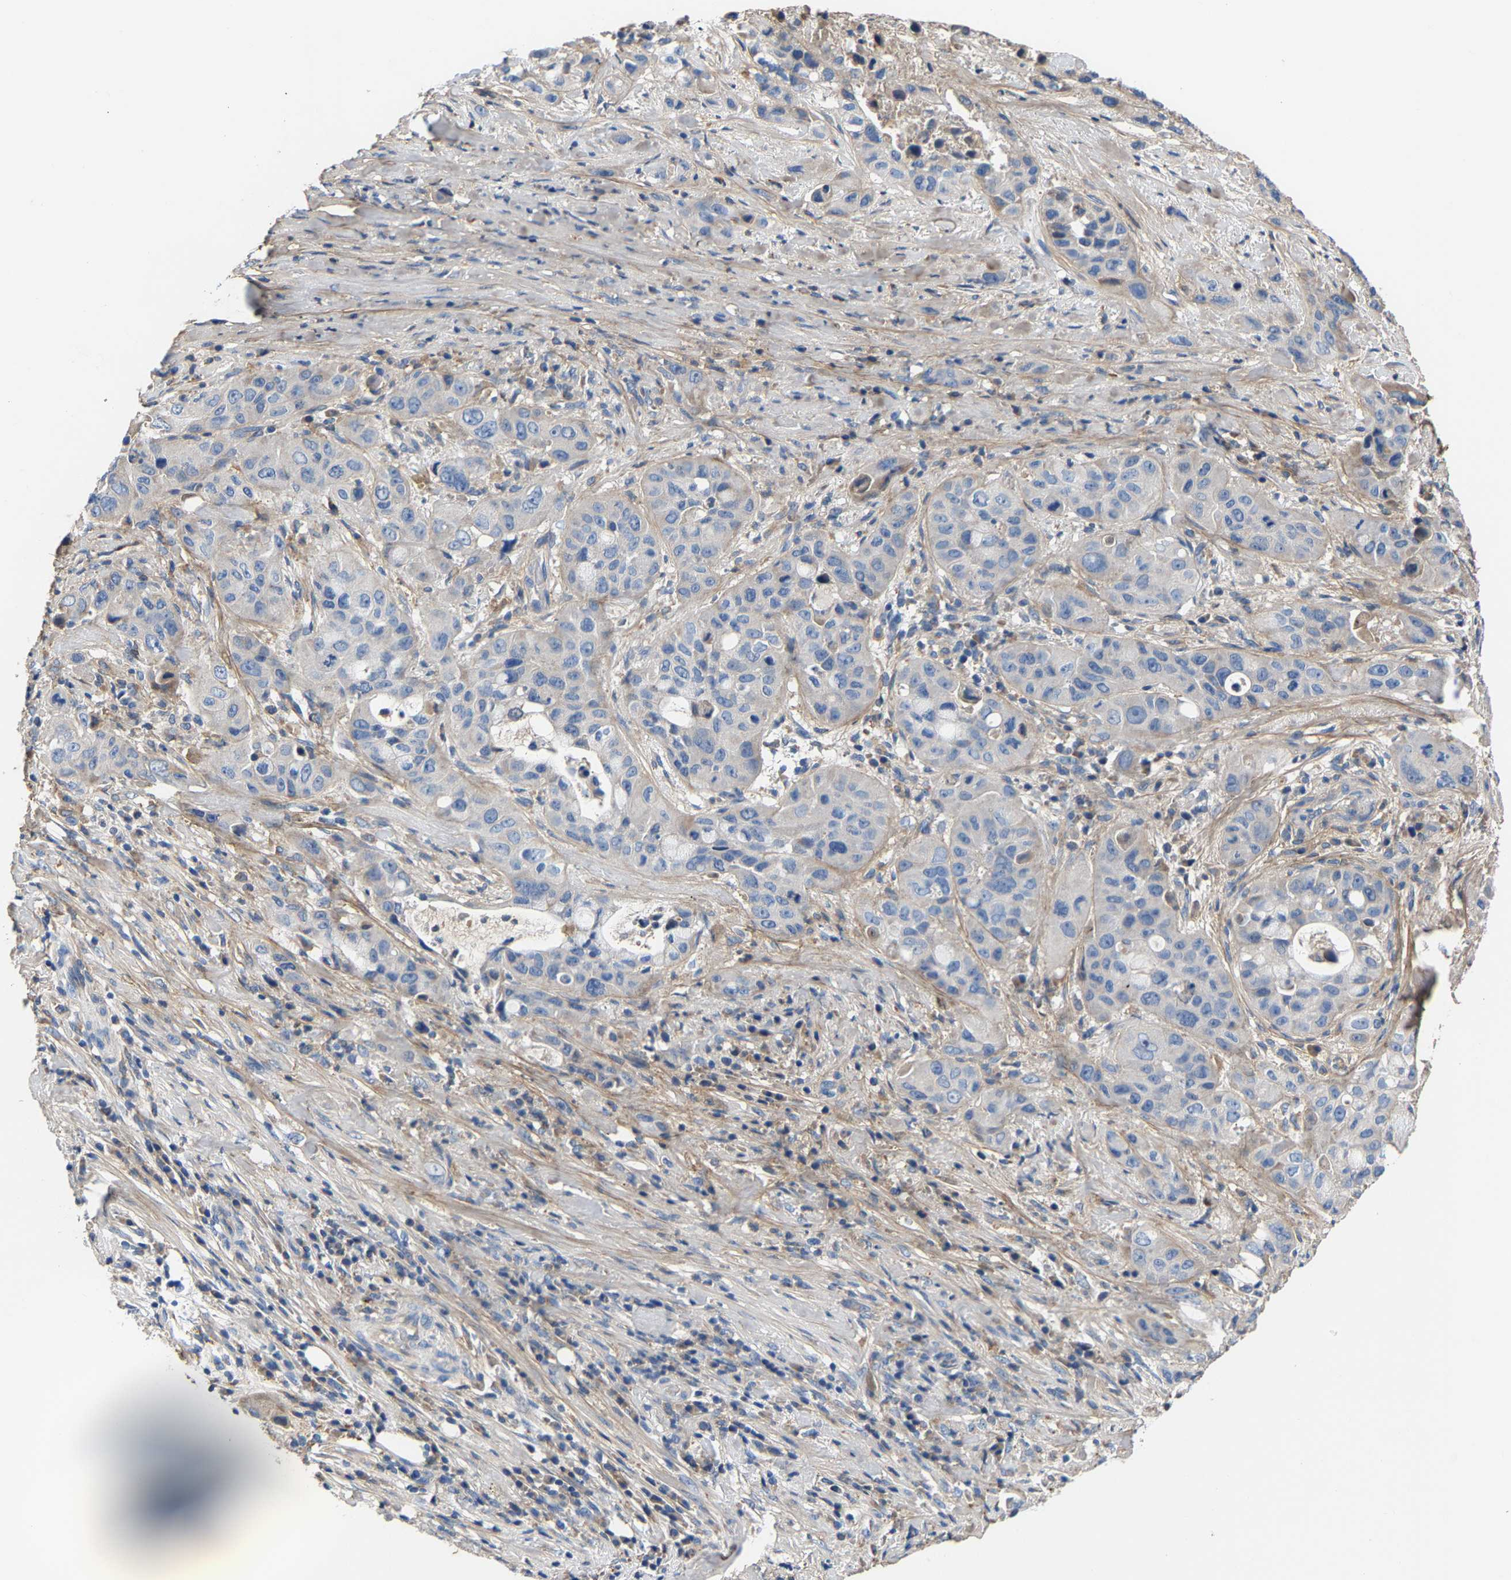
{"staining": {"intensity": "negative", "quantity": "none", "location": "none"}, "tissue": "pancreatic cancer", "cell_type": "Tumor cells", "image_type": "cancer", "snomed": [{"axis": "morphology", "description": "Adenocarcinoma, NOS"}, {"axis": "topography", "description": "Pancreas"}], "caption": "The IHC micrograph has no significant expression in tumor cells of pancreatic adenocarcinoma tissue. (IHC, brightfield microscopy, high magnification).", "gene": "CCDC171", "patient": {"sex": "male", "age": 53}}